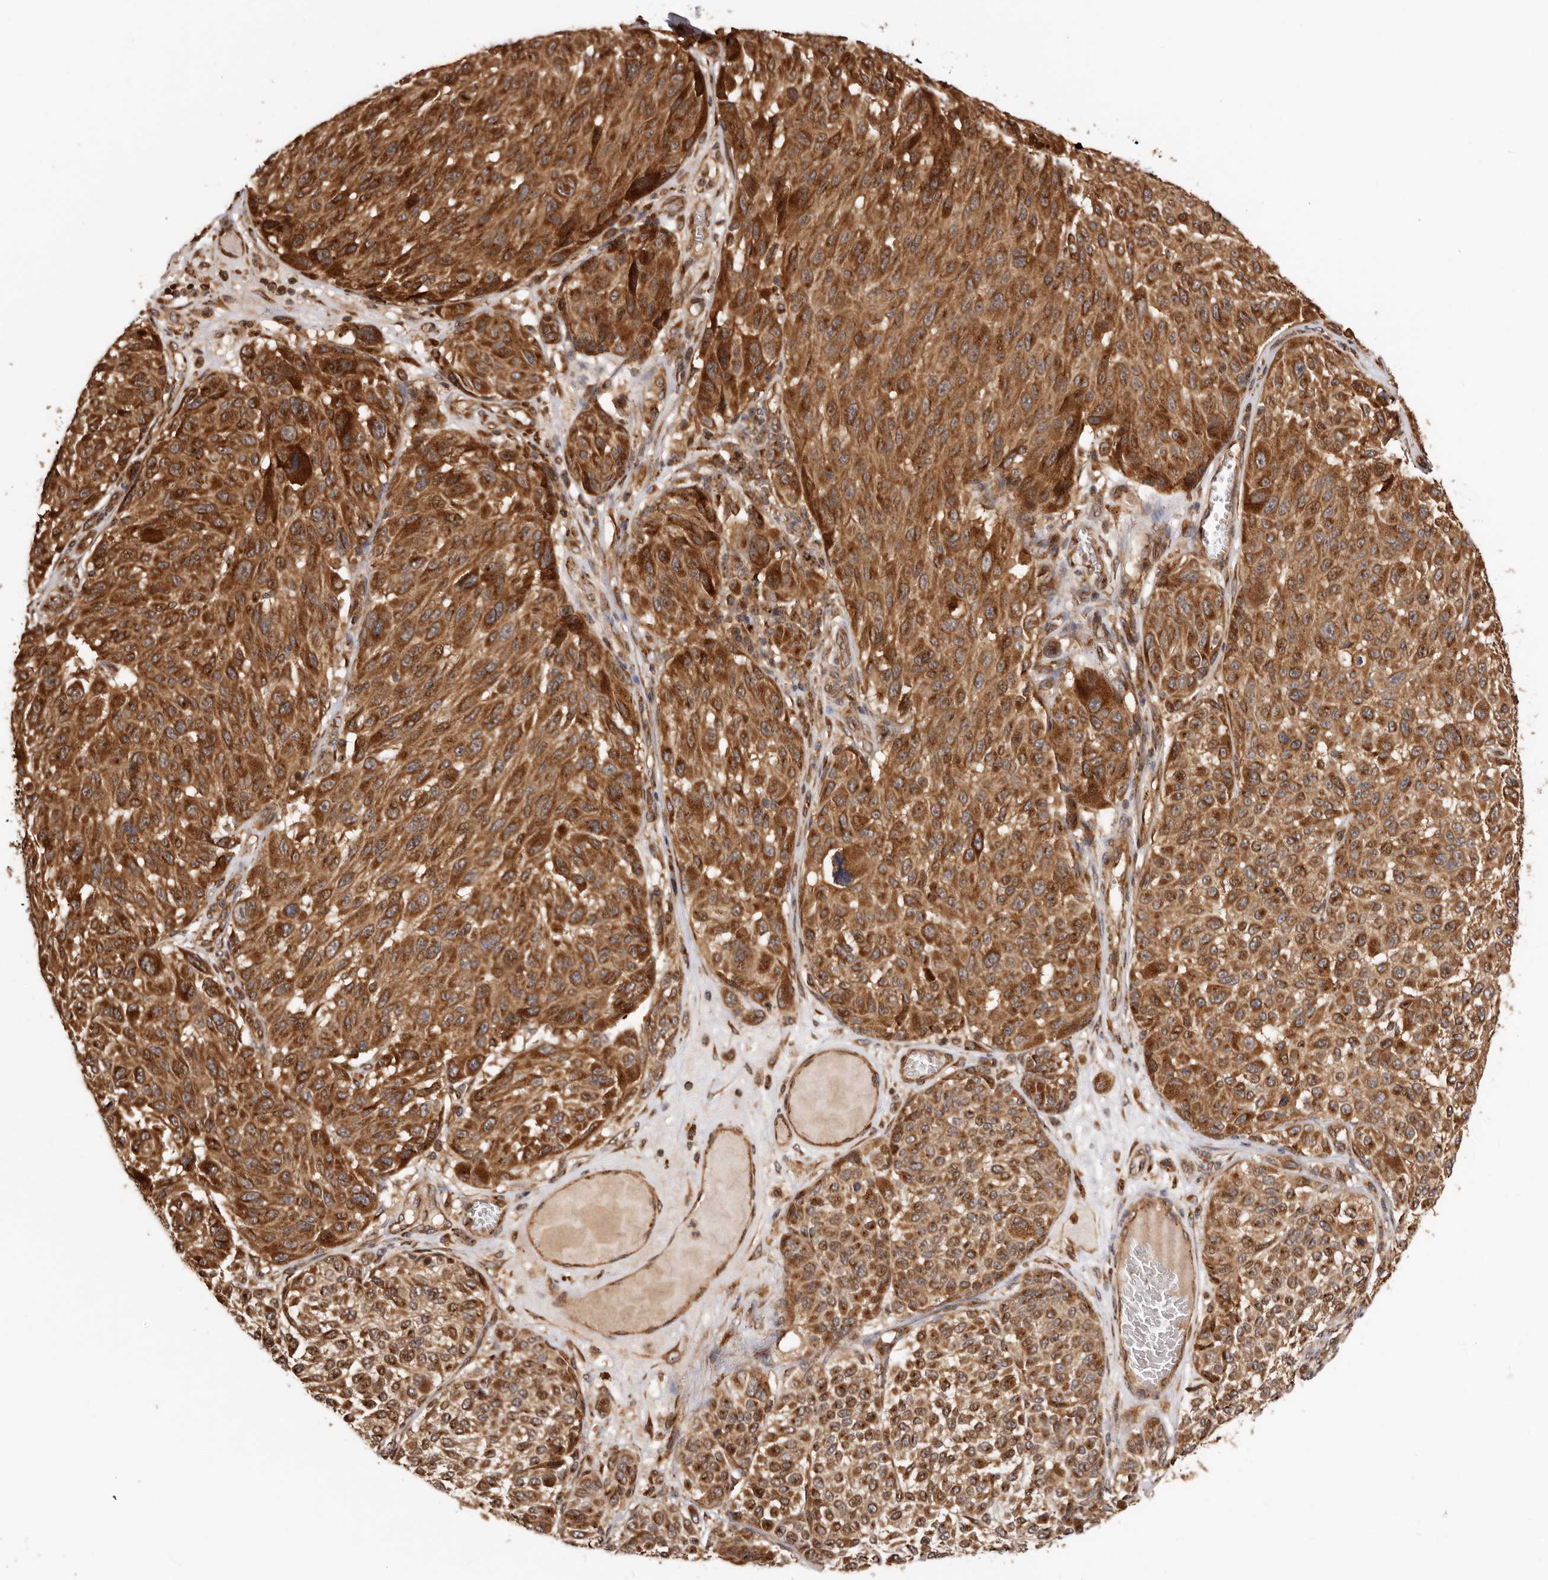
{"staining": {"intensity": "strong", "quantity": ">75%", "location": "cytoplasmic/membranous"}, "tissue": "melanoma", "cell_type": "Tumor cells", "image_type": "cancer", "snomed": [{"axis": "morphology", "description": "Malignant melanoma, NOS"}, {"axis": "topography", "description": "Skin"}], "caption": "A brown stain shows strong cytoplasmic/membranous expression of a protein in human melanoma tumor cells.", "gene": "GPR27", "patient": {"sex": "male", "age": 83}}